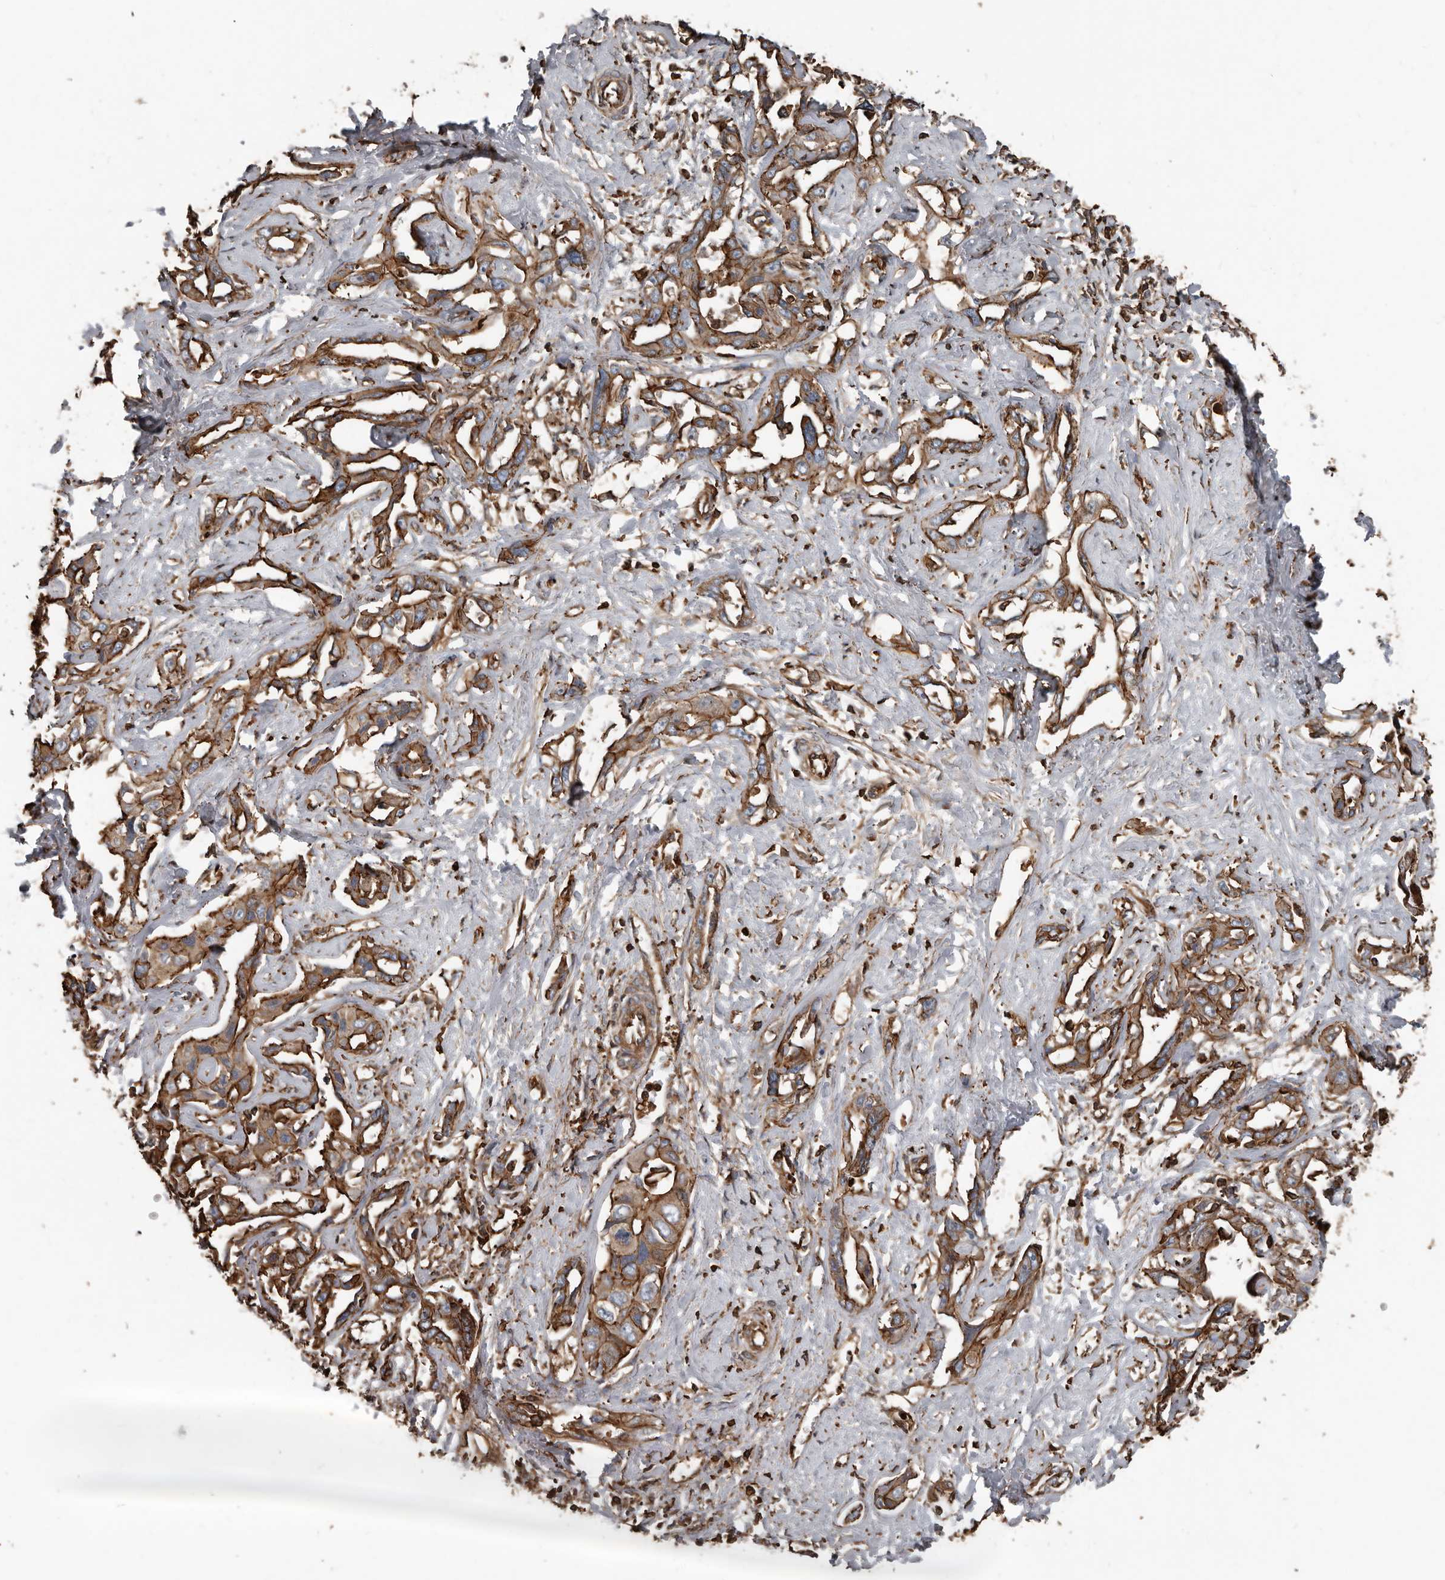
{"staining": {"intensity": "strong", "quantity": "25%-75%", "location": "cytoplasmic/membranous"}, "tissue": "liver cancer", "cell_type": "Tumor cells", "image_type": "cancer", "snomed": [{"axis": "morphology", "description": "Cholangiocarcinoma"}, {"axis": "topography", "description": "Liver"}], "caption": "A brown stain highlights strong cytoplasmic/membranous positivity of a protein in human liver cancer (cholangiocarcinoma) tumor cells.", "gene": "DENND6B", "patient": {"sex": "male", "age": 59}}